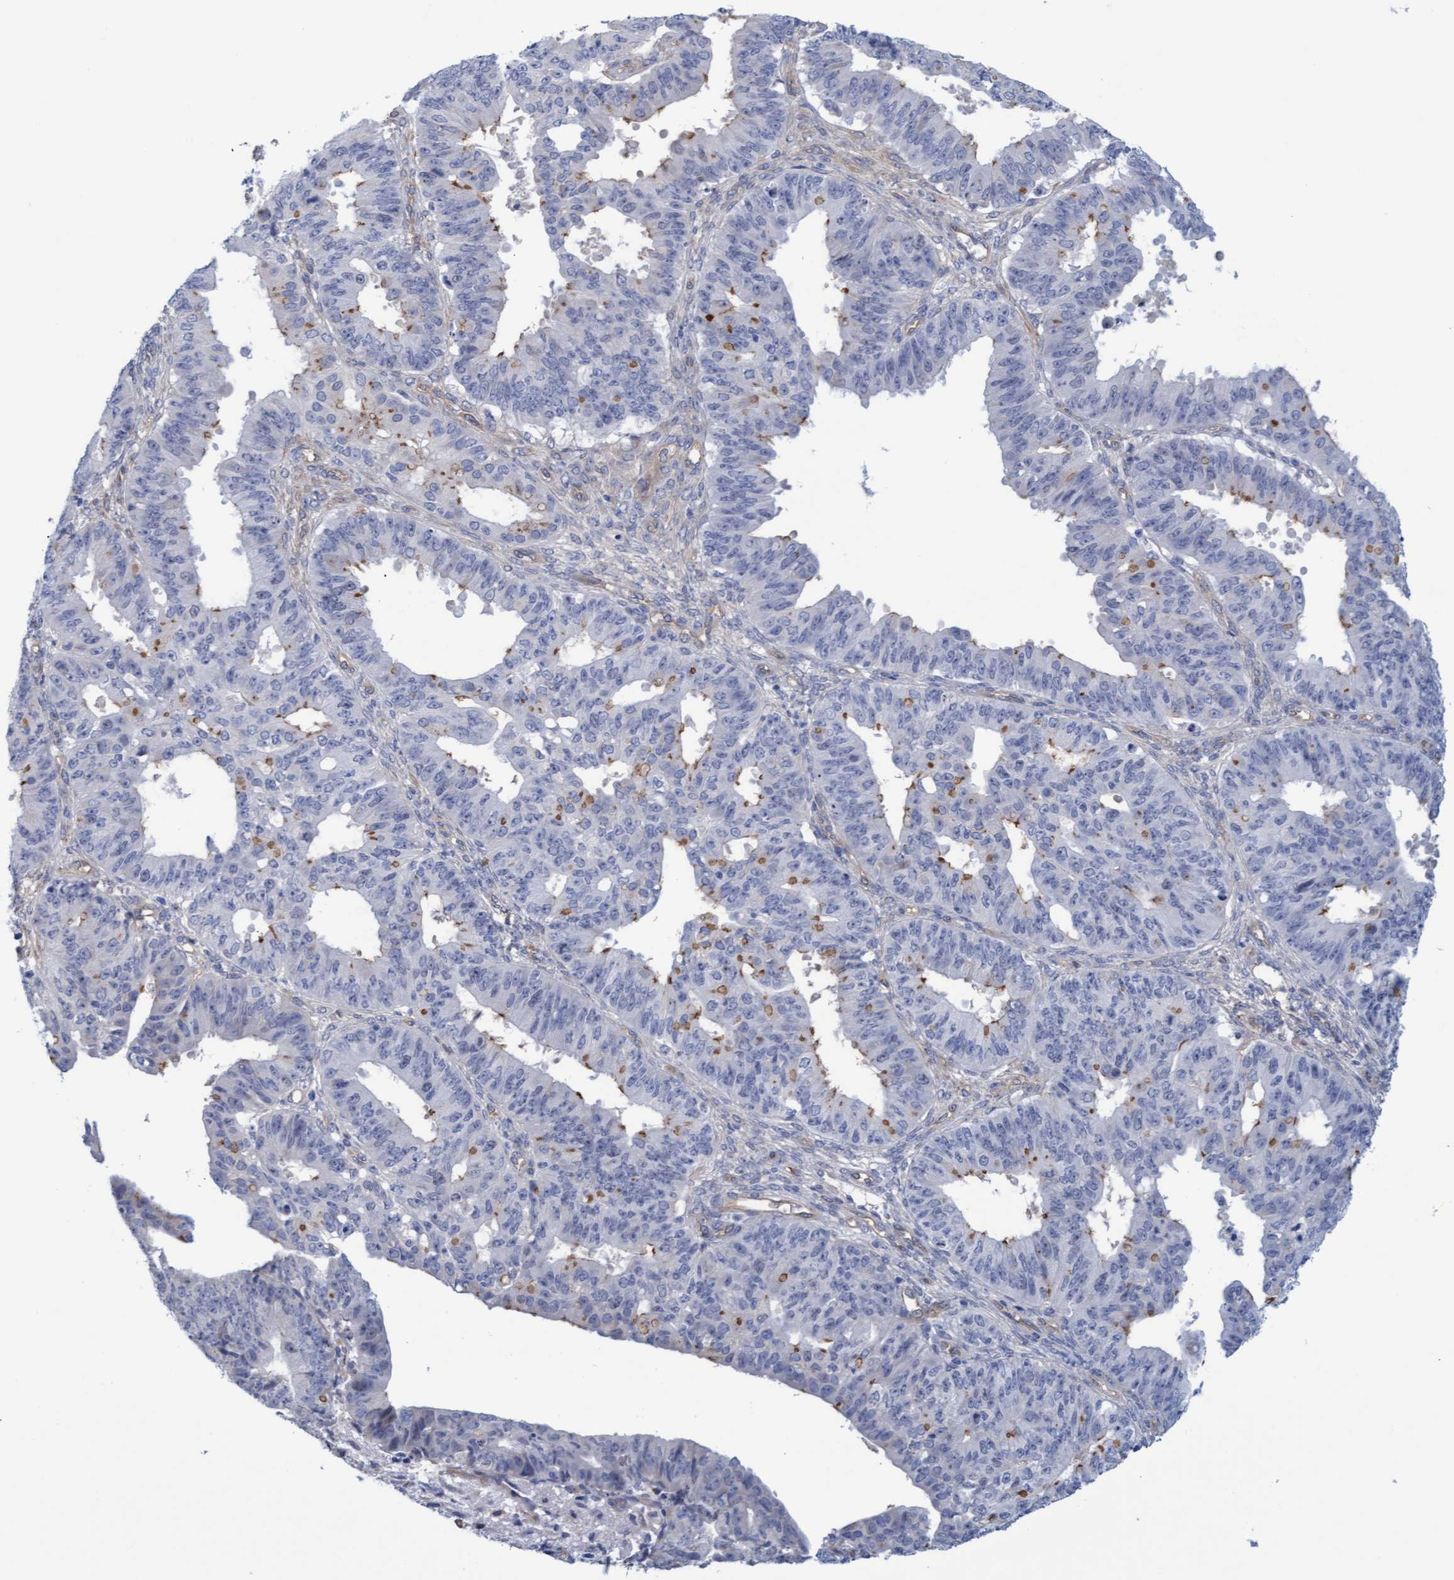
{"staining": {"intensity": "weak", "quantity": "<25%", "location": "cytoplasmic/membranous"}, "tissue": "ovarian cancer", "cell_type": "Tumor cells", "image_type": "cancer", "snomed": [{"axis": "morphology", "description": "Carcinoma, endometroid"}, {"axis": "topography", "description": "Ovary"}], "caption": "High power microscopy image of an immunohistochemistry photomicrograph of endometroid carcinoma (ovarian), revealing no significant positivity in tumor cells.", "gene": "STXBP1", "patient": {"sex": "female", "age": 42}}